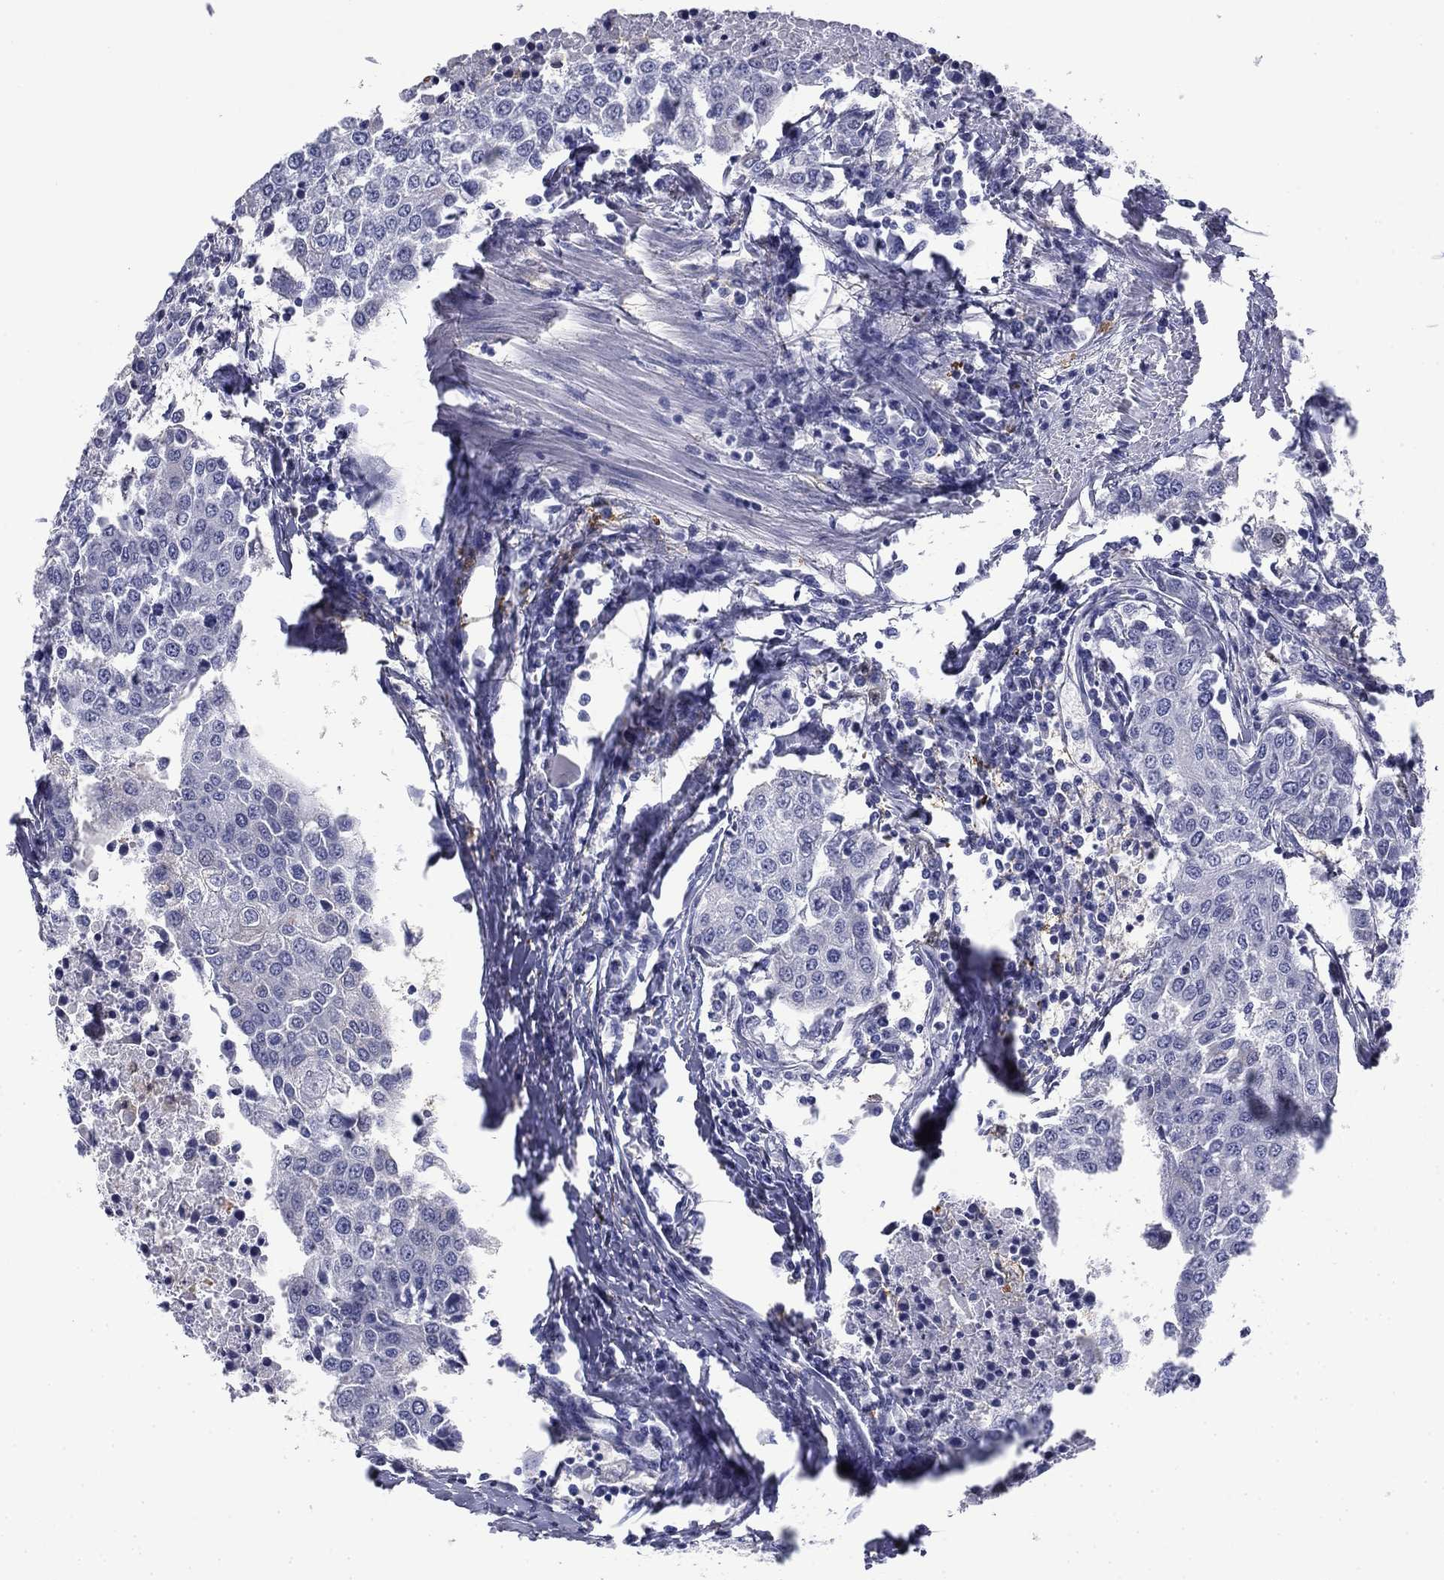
{"staining": {"intensity": "negative", "quantity": "none", "location": "none"}, "tissue": "urothelial cancer", "cell_type": "Tumor cells", "image_type": "cancer", "snomed": [{"axis": "morphology", "description": "Urothelial carcinoma, High grade"}, {"axis": "topography", "description": "Urinary bladder"}], "caption": "A micrograph of urothelial cancer stained for a protein shows no brown staining in tumor cells.", "gene": "BCL2L14", "patient": {"sex": "female", "age": 85}}